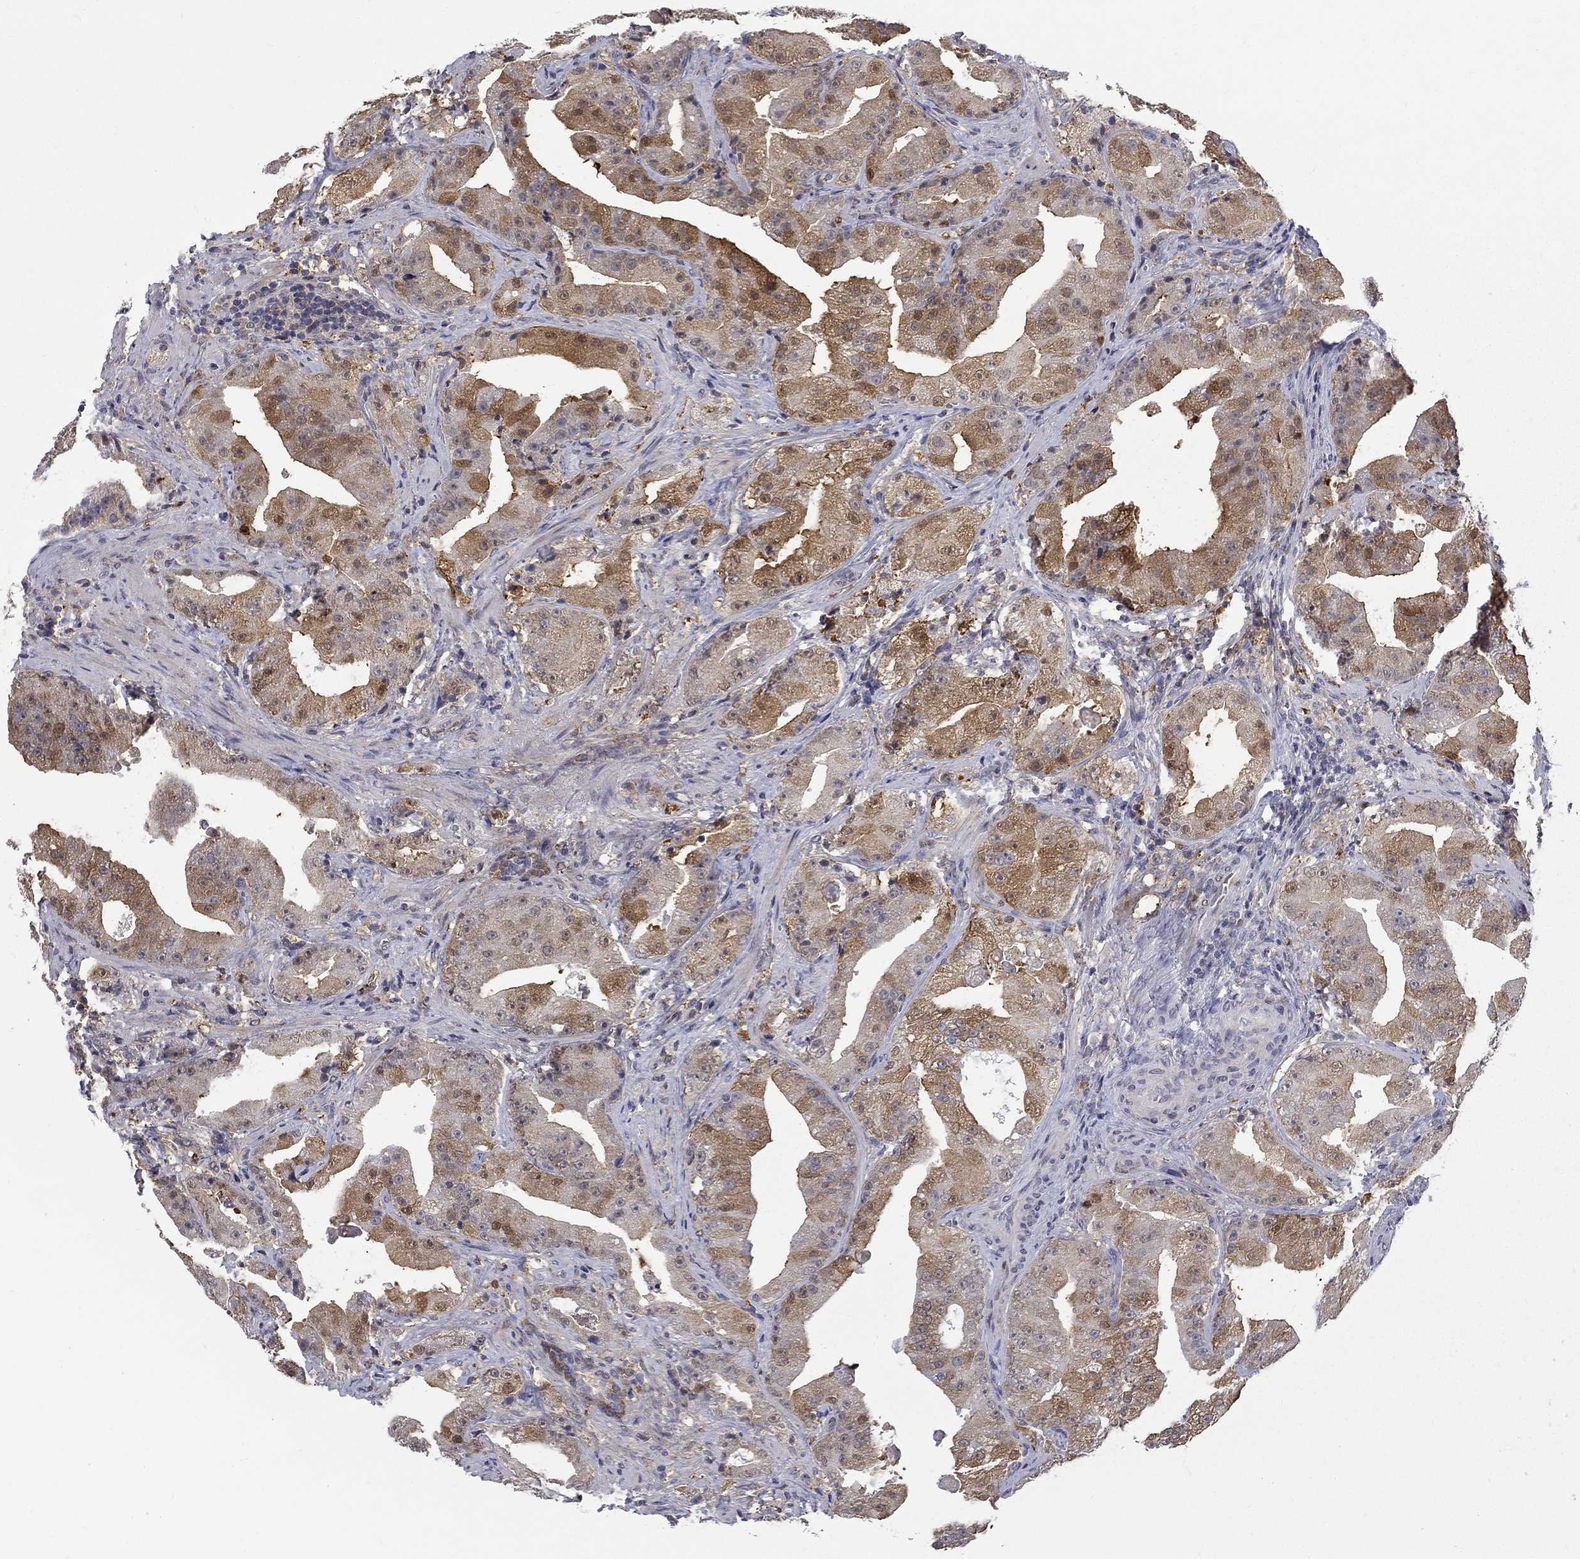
{"staining": {"intensity": "strong", "quantity": "<25%", "location": "cytoplasmic/membranous,nuclear"}, "tissue": "prostate cancer", "cell_type": "Tumor cells", "image_type": "cancer", "snomed": [{"axis": "morphology", "description": "Adenocarcinoma, Low grade"}, {"axis": "topography", "description": "Prostate"}], "caption": "Brown immunohistochemical staining in prostate low-grade adenocarcinoma exhibits strong cytoplasmic/membranous and nuclear staining in approximately <25% of tumor cells. (IHC, brightfield microscopy, high magnification).", "gene": "PCBP3", "patient": {"sex": "male", "age": 62}}